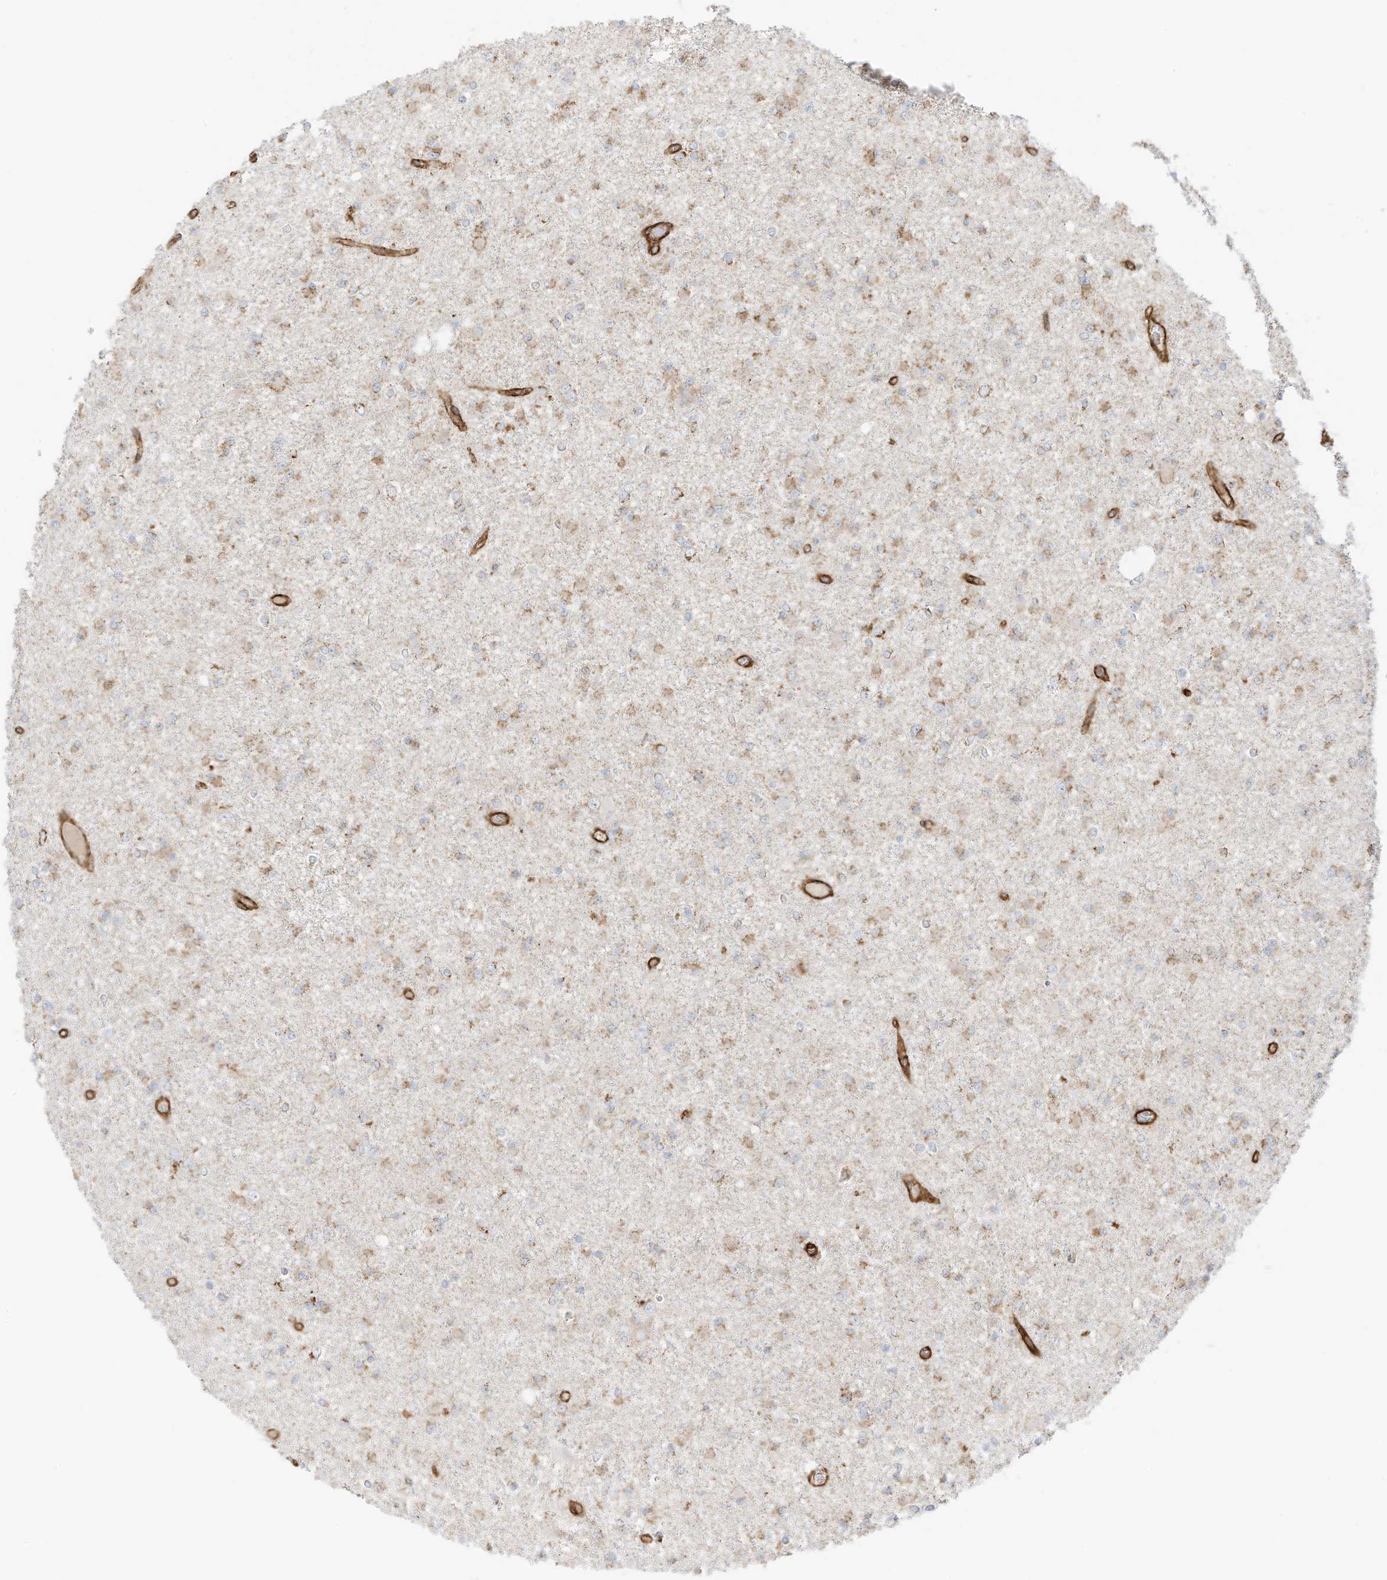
{"staining": {"intensity": "negative", "quantity": "none", "location": "none"}, "tissue": "glioma", "cell_type": "Tumor cells", "image_type": "cancer", "snomed": [{"axis": "morphology", "description": "Glioma, malignant, Low grade"}, {"axis": "topography", "description": "Brain"}], "caption": "IHC micrograph of neoplastic tissue: human malignant glioma (low-grade) stained with DAB (3,3'-diaminobenzidine) demonstrates no significant protein positivity in tumor cells.", "gene": "ABCB7", "patient": {"sex": "female", "age": 22}}